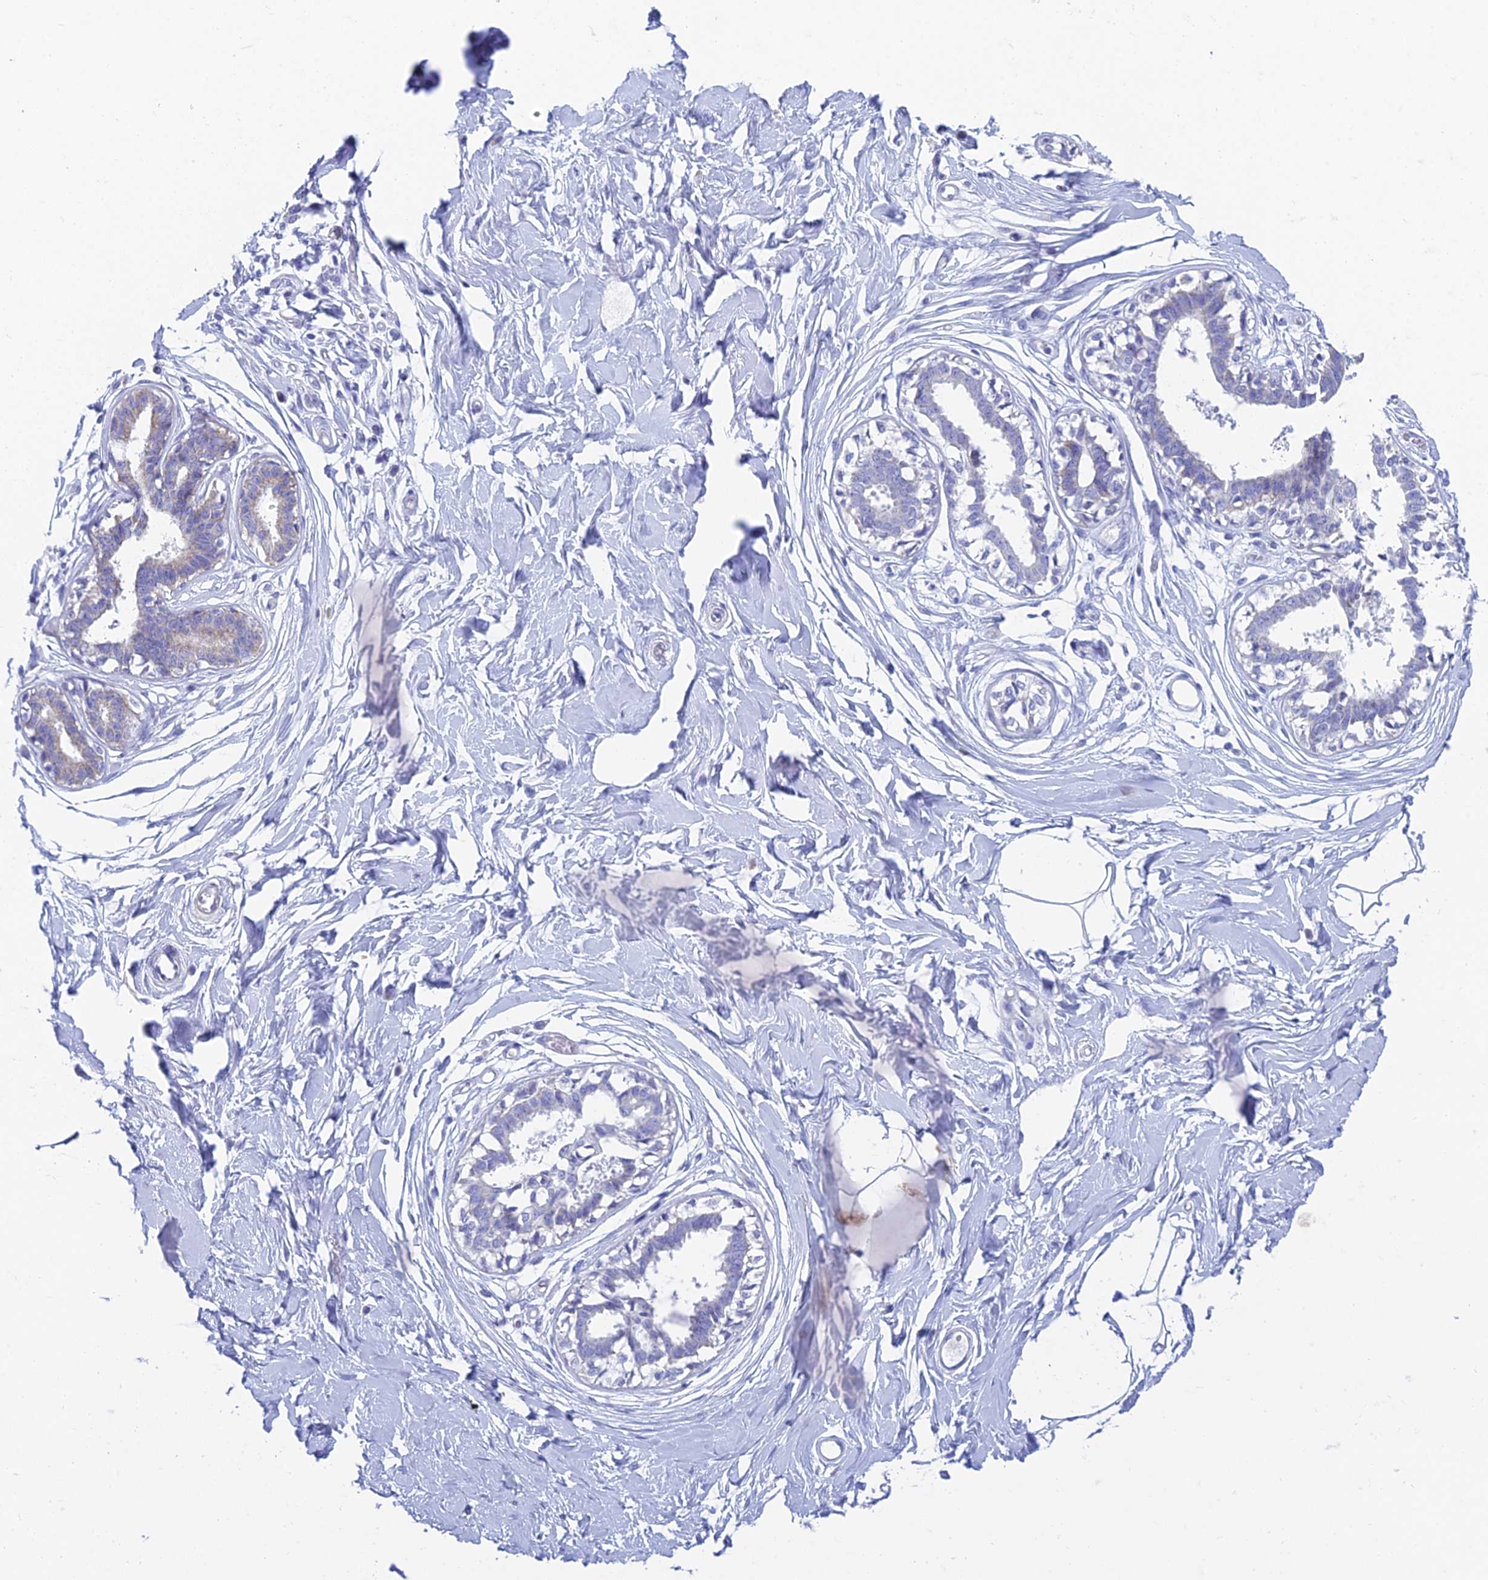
{"staining": {"intensity": "negative", "quantity": "none", "location": "none"}, "tissue": "breast", "cell_type": "Adipocytes", "image_type": "normal", "snomed": [{"axis": "morphology", "description": "Normal tissue, NOS"}, {"axis": "topography", "description": "Breast"}], "caption": "Immunohistochemistry micrograph of benign breast stained for a protein (brown), which shows no positivity in adipocytes. Nuclei are stained in blue.", "gene": "ACSM1", "patient": {"sex": "female", "age": 45}}